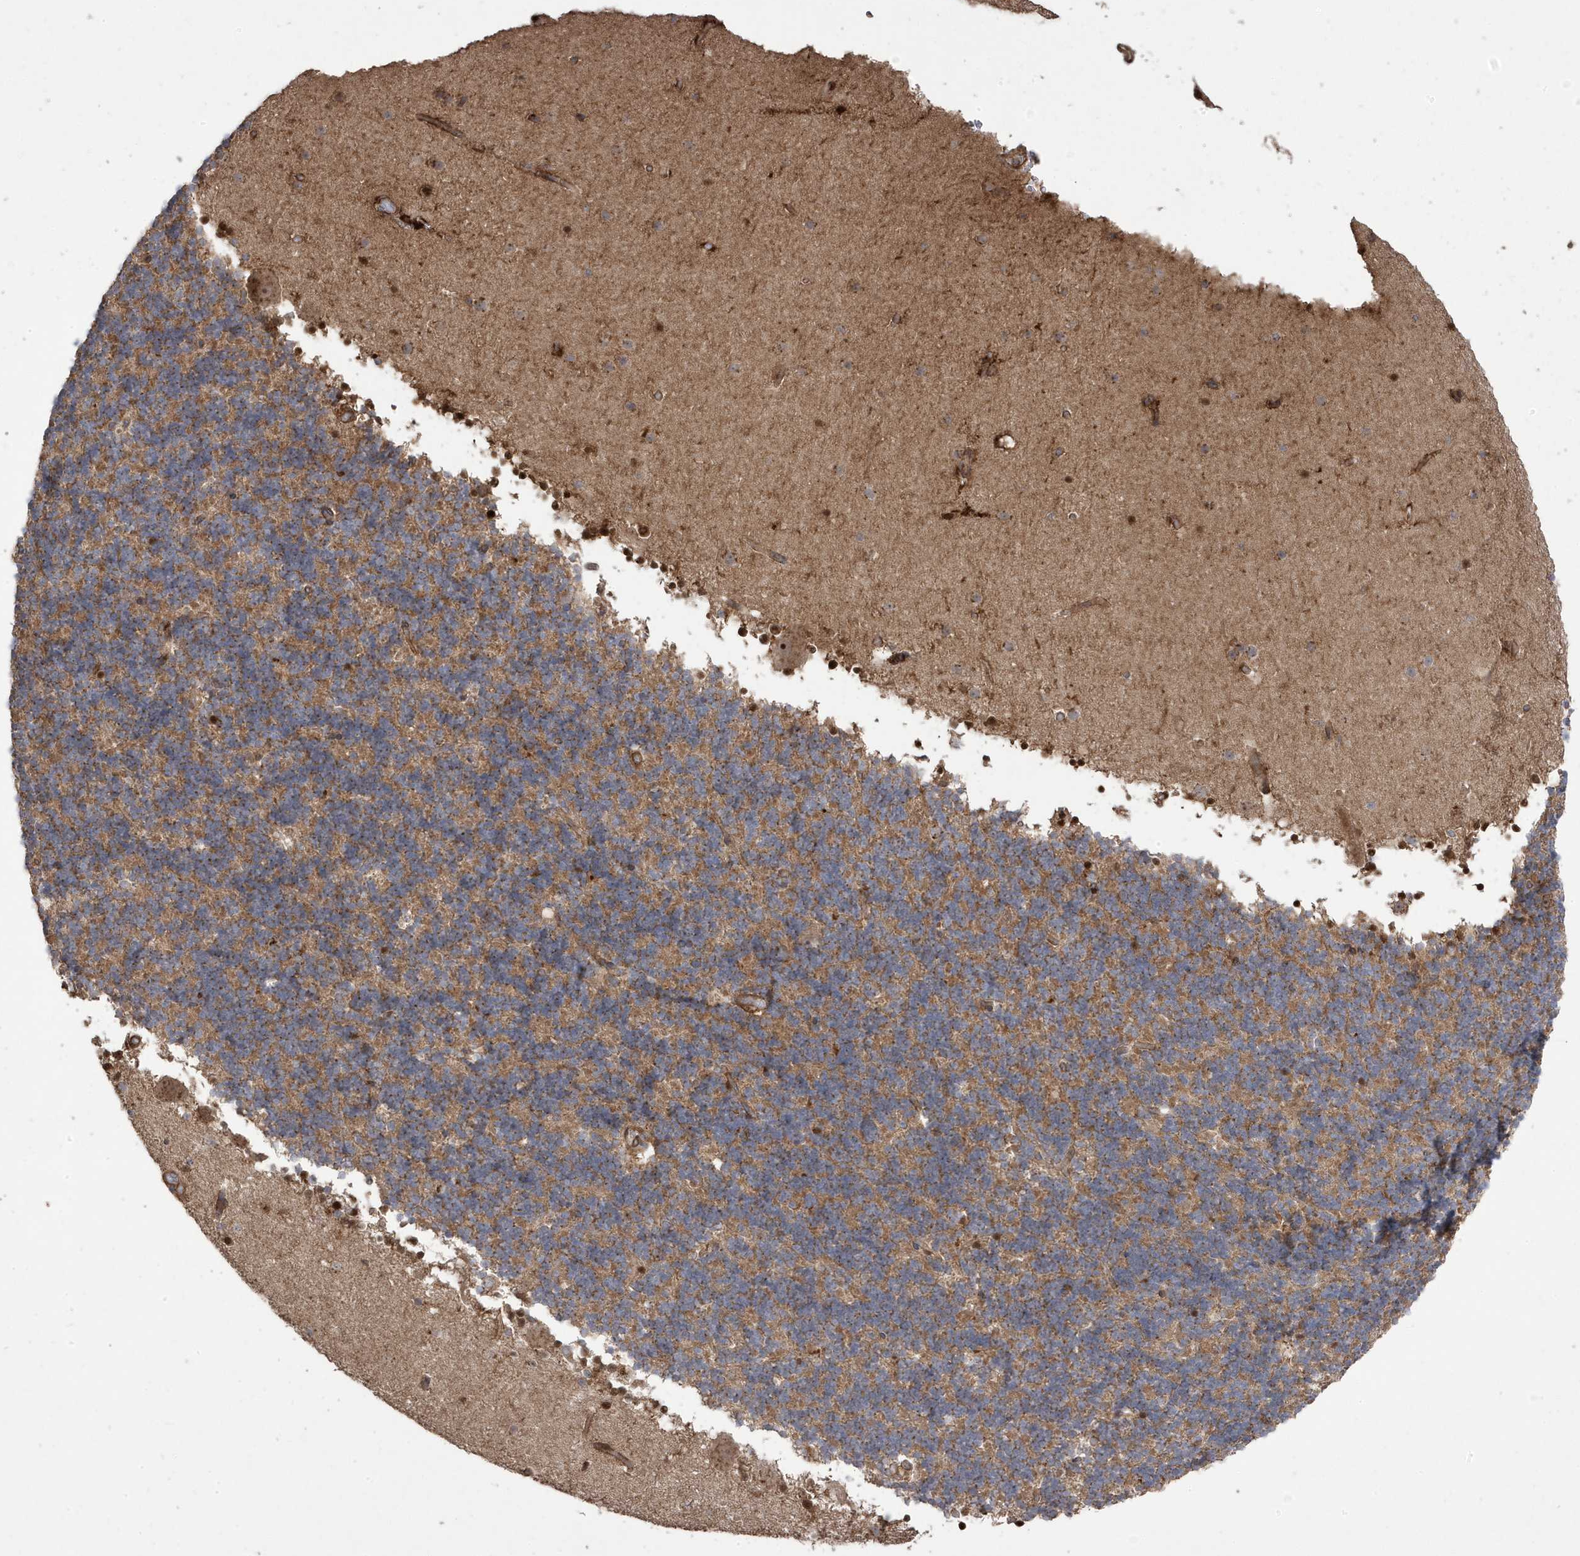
{"staining": {"intensity": "moderate", "quantity": "25%-75%", "location": "cytoplasmic/membranous"}, "tissue": "cerebellum", "cell_type": "Cells in granular layer", "image_type": "normal", "snomed": [{"axis": "morphology", "description": "Normal tissue, NOS"}, {"axis": "topography", "description": "Cerebellum"}], "caption": "This micrograph reveals unremarkable cerebellum stained with immunohistochemistry (IHC) to label a protein in brown. The cytoplasmic/membranous of cells in granular layer show moderate positivity for the protein. Nuclei are counter-stained blue.", "gene": "CETN3", "patient": {"sex": "male", "age": 57}}